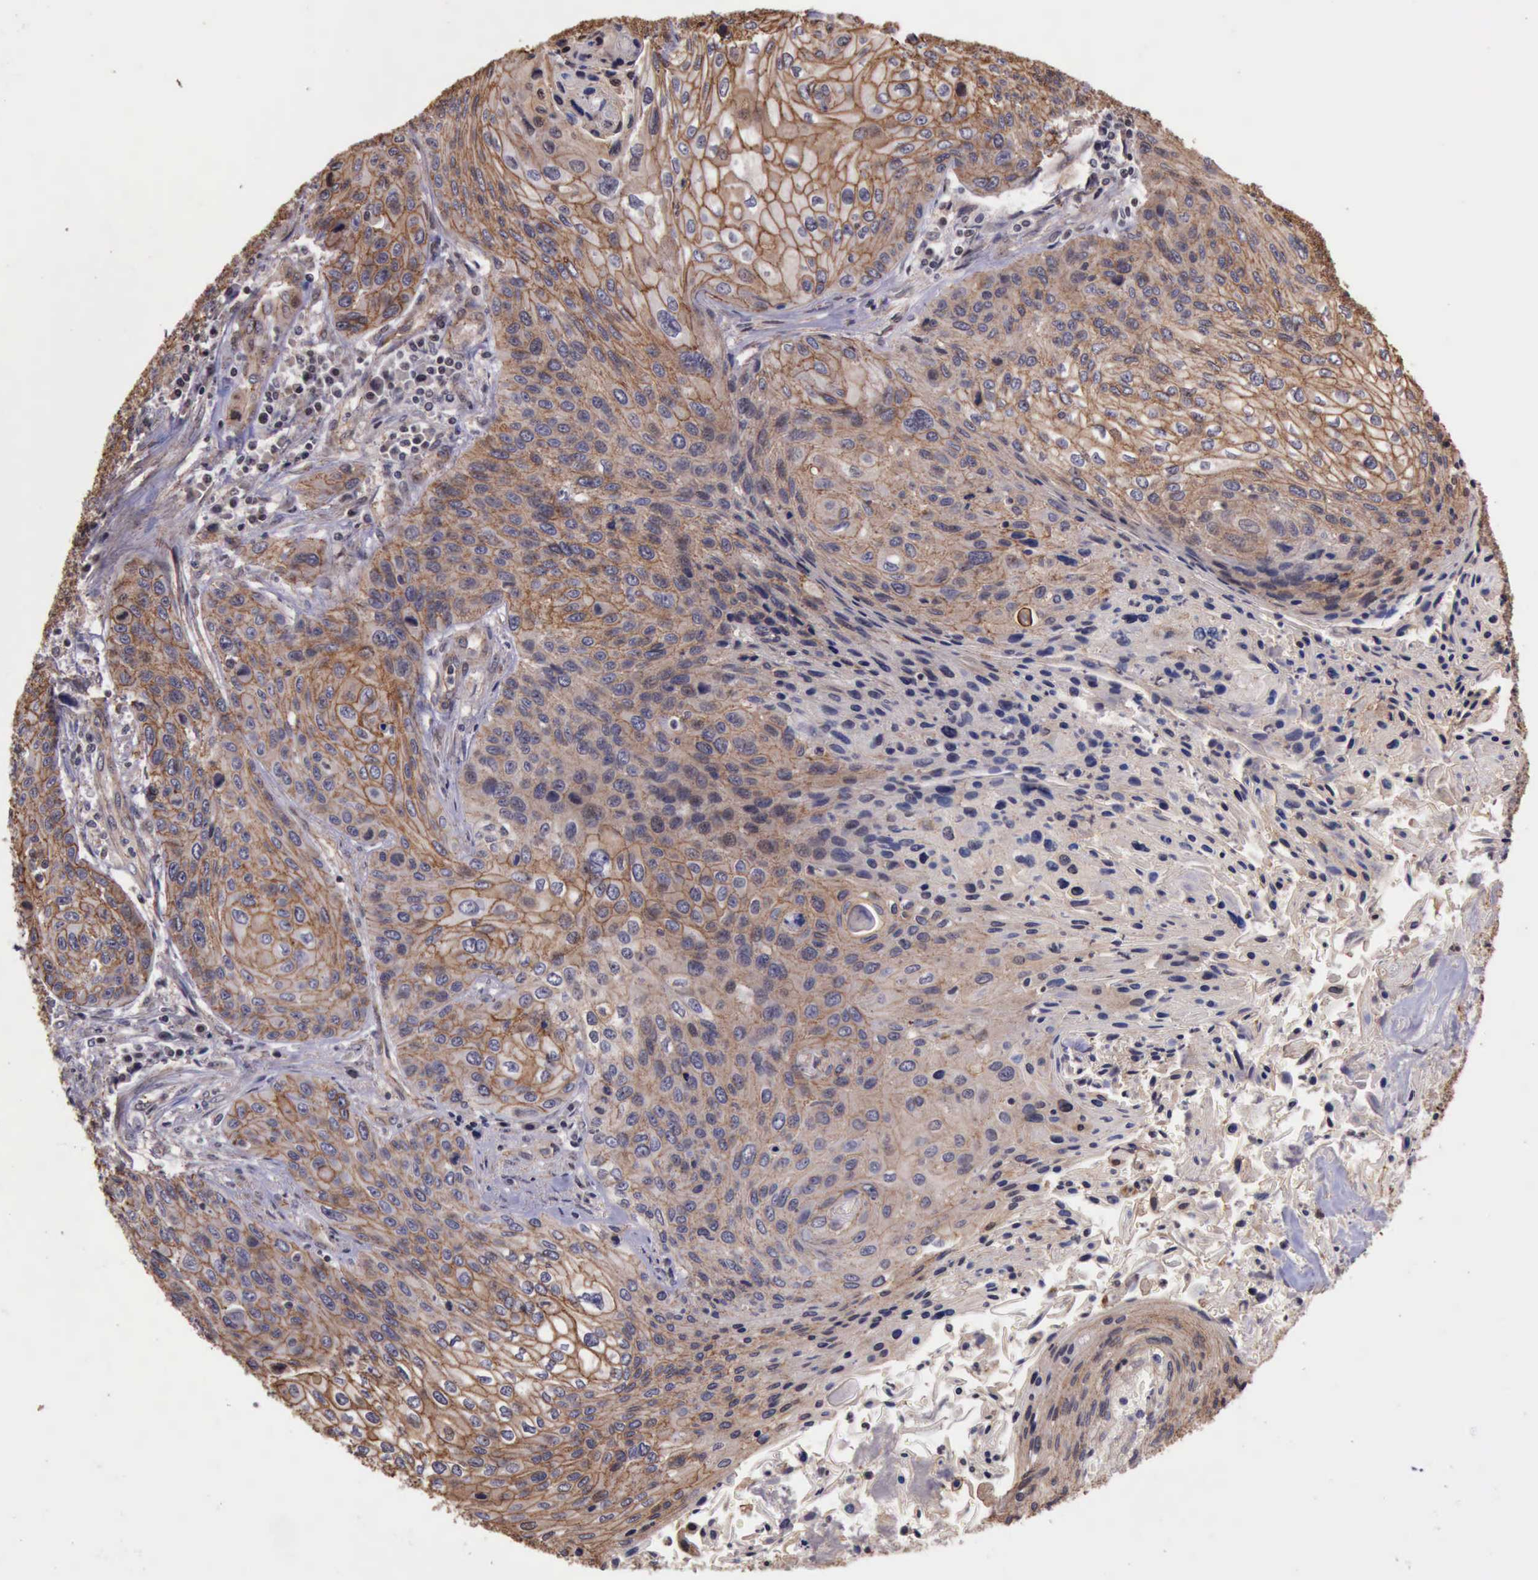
{"staining": {"intensity": "moderate", "quantity": ">75%", "location": "cytoplasmic/membranous"}, "tissue": "cervical cancer", "cell_type": "Tumor cells", "image_type": "cancer", "snomed": [{"axis": "morphology", "description": "Squamous cell carcinoma, NOS"}, {"axis": "topography", "description": "Cervix"}], "caption": "Moderate cytoplasmic/membranous protein staining is identified in about >75% of tumor cells in cervical squamous cell carcinoma. (DAB (3,3'-diaminobenzidine) IHC with brightfield microscopy, high magnification).", "gene": "CTNNB1", "patient": {"sex": "female", "age": 32}}